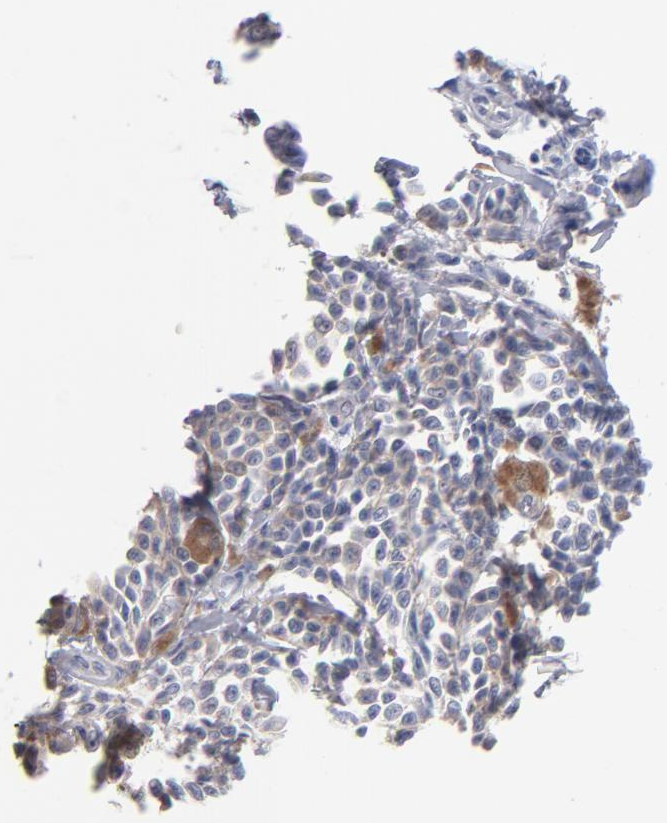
{"staining": {"intensity": "weak", "quantity": "25%-75%", "location": "cytoplasmic/membranous"}, "tissue": "melanoma", "cell_type": "Tumor cells", "image_type": "cancer", "snomed": [{"axis": "morphology", "description": "Malignant melanoma, NOS"}, {"axis": "topography", "description": "Skin"}], "caption": "Protein analysis of melanoma tissue reveals weak cytoplasmic/membranous positivity in approximately 25%-75% of tumor cells. (IHC, brightfield microscopy, high magnification).", "gene": "BID", "patient": {"sex": "female", "age": 38}}